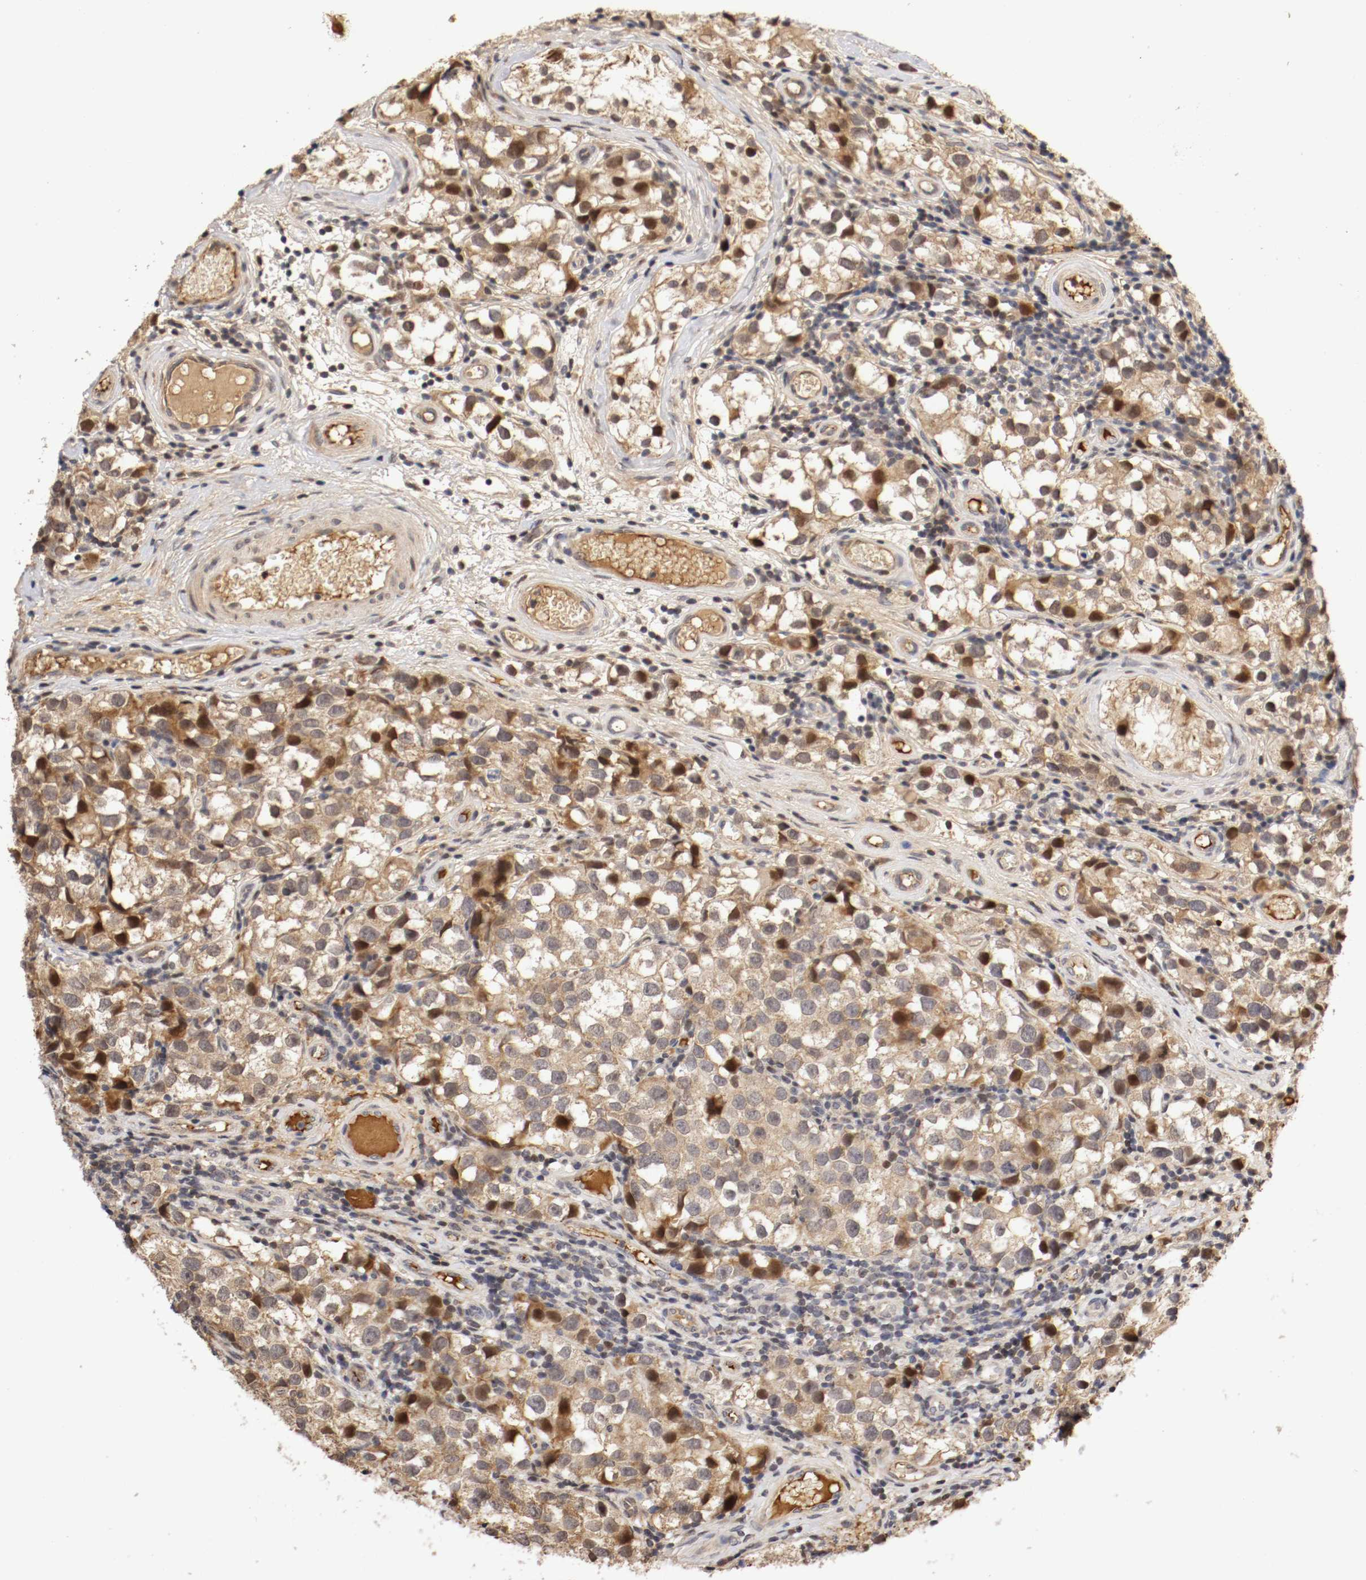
{"staining": {"intensity": "moderate", "quantity": "25%-75%", "location": "cytoplasmic/membranous,nuclear"}, "tissue": "testis cancer", "cell_type": "Tumor cells", "image_type": "cancer", "snomed": [{"axis": "morphology", "description": "Seminoma, NOS"}, {"axis": "topography", "description": "Testis"}], "caption": "Tumor cells display moderate cytoplasmic/membranous and nuclear staining in approximately 25%-75% of cells in testis cancer.", "gene": "TNFRSF1B", "patient": {"sex": "male", "age": 39}}